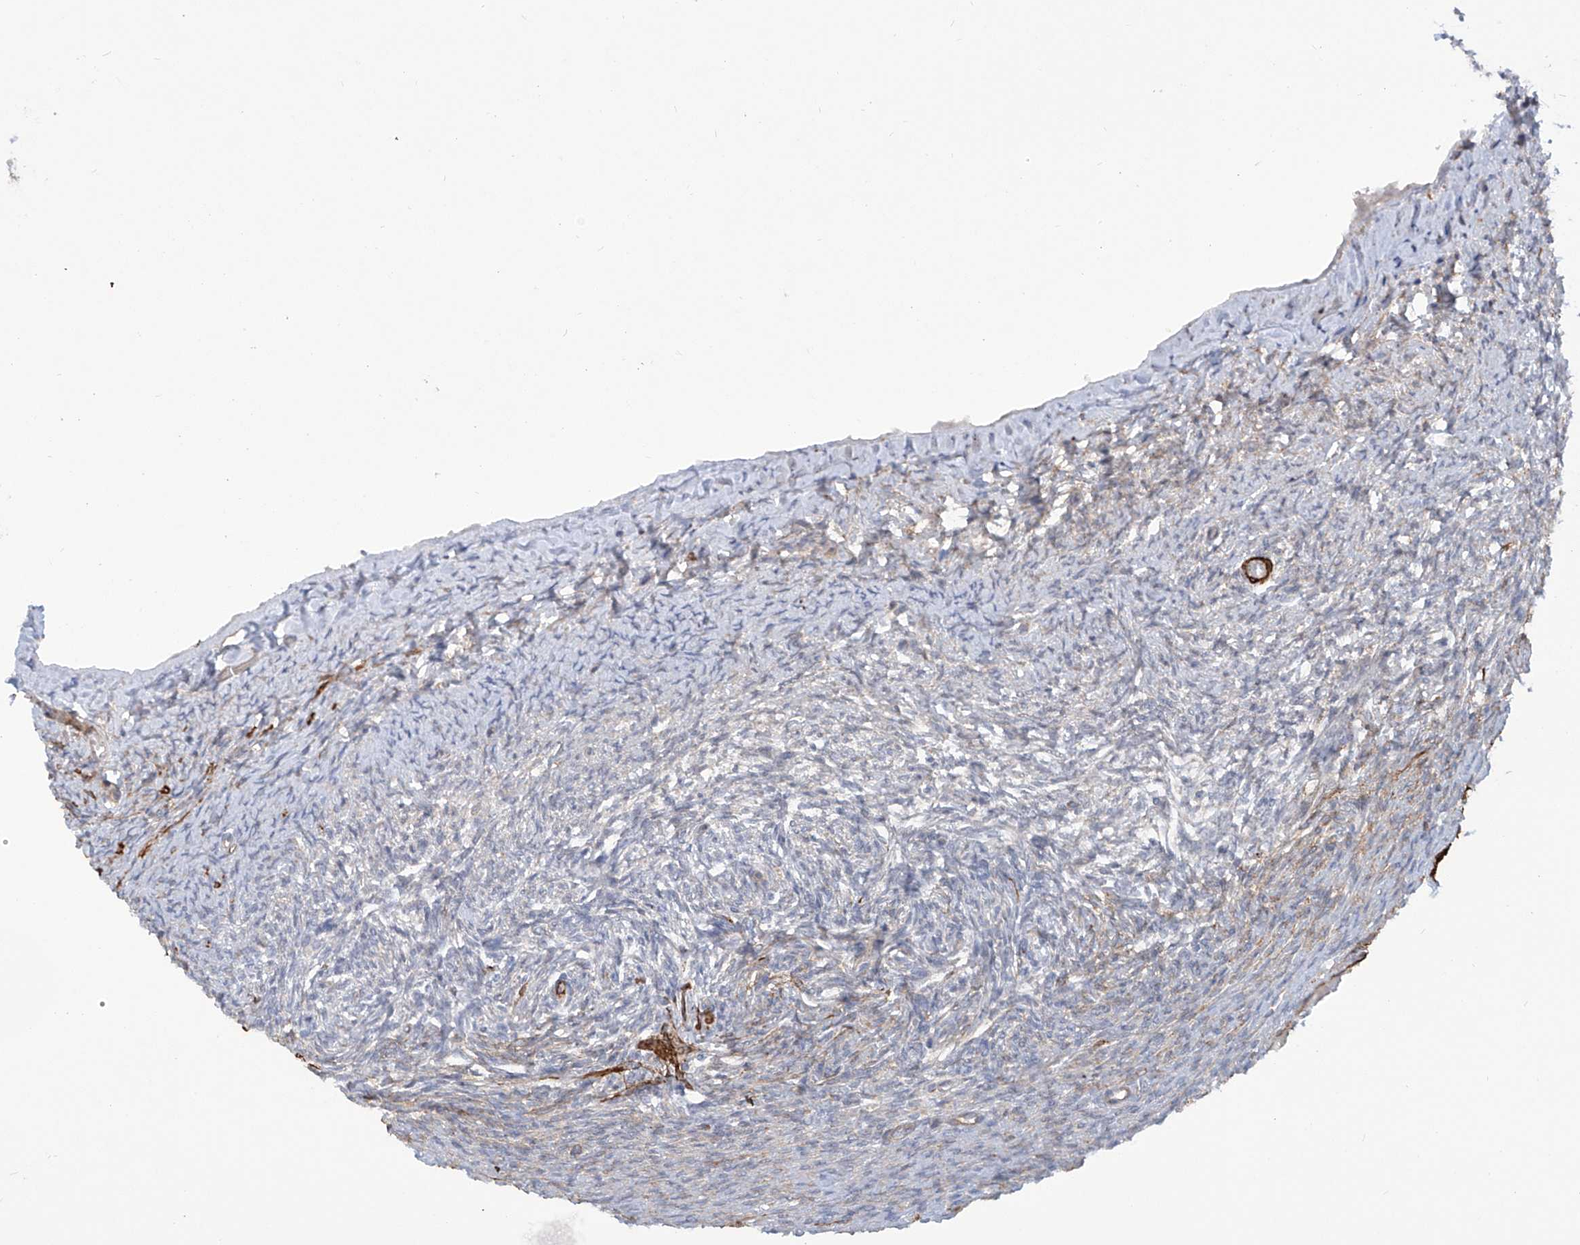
{"staining": {"intensity": "weak", "quantity": "25%-75%", "location": "cytoplasmic/membranous"}, "tissue": "ovary", "cell_type": "Follicle cells", "image_type": "normal", "snomed": [{"axis": "morphology", "description": "Adenocarcinoma, NOS"}, {"axis": "topography", "description": "Endometrium"}], "caption": "Brown immunohistochemical staining in unremarkable ovary reveals weak cytoplasmic/membranous staining in approximately 25%-75% of follicle cells.", "gene": "ZNF490", "patient": {"sex": "female", "age": 32}}